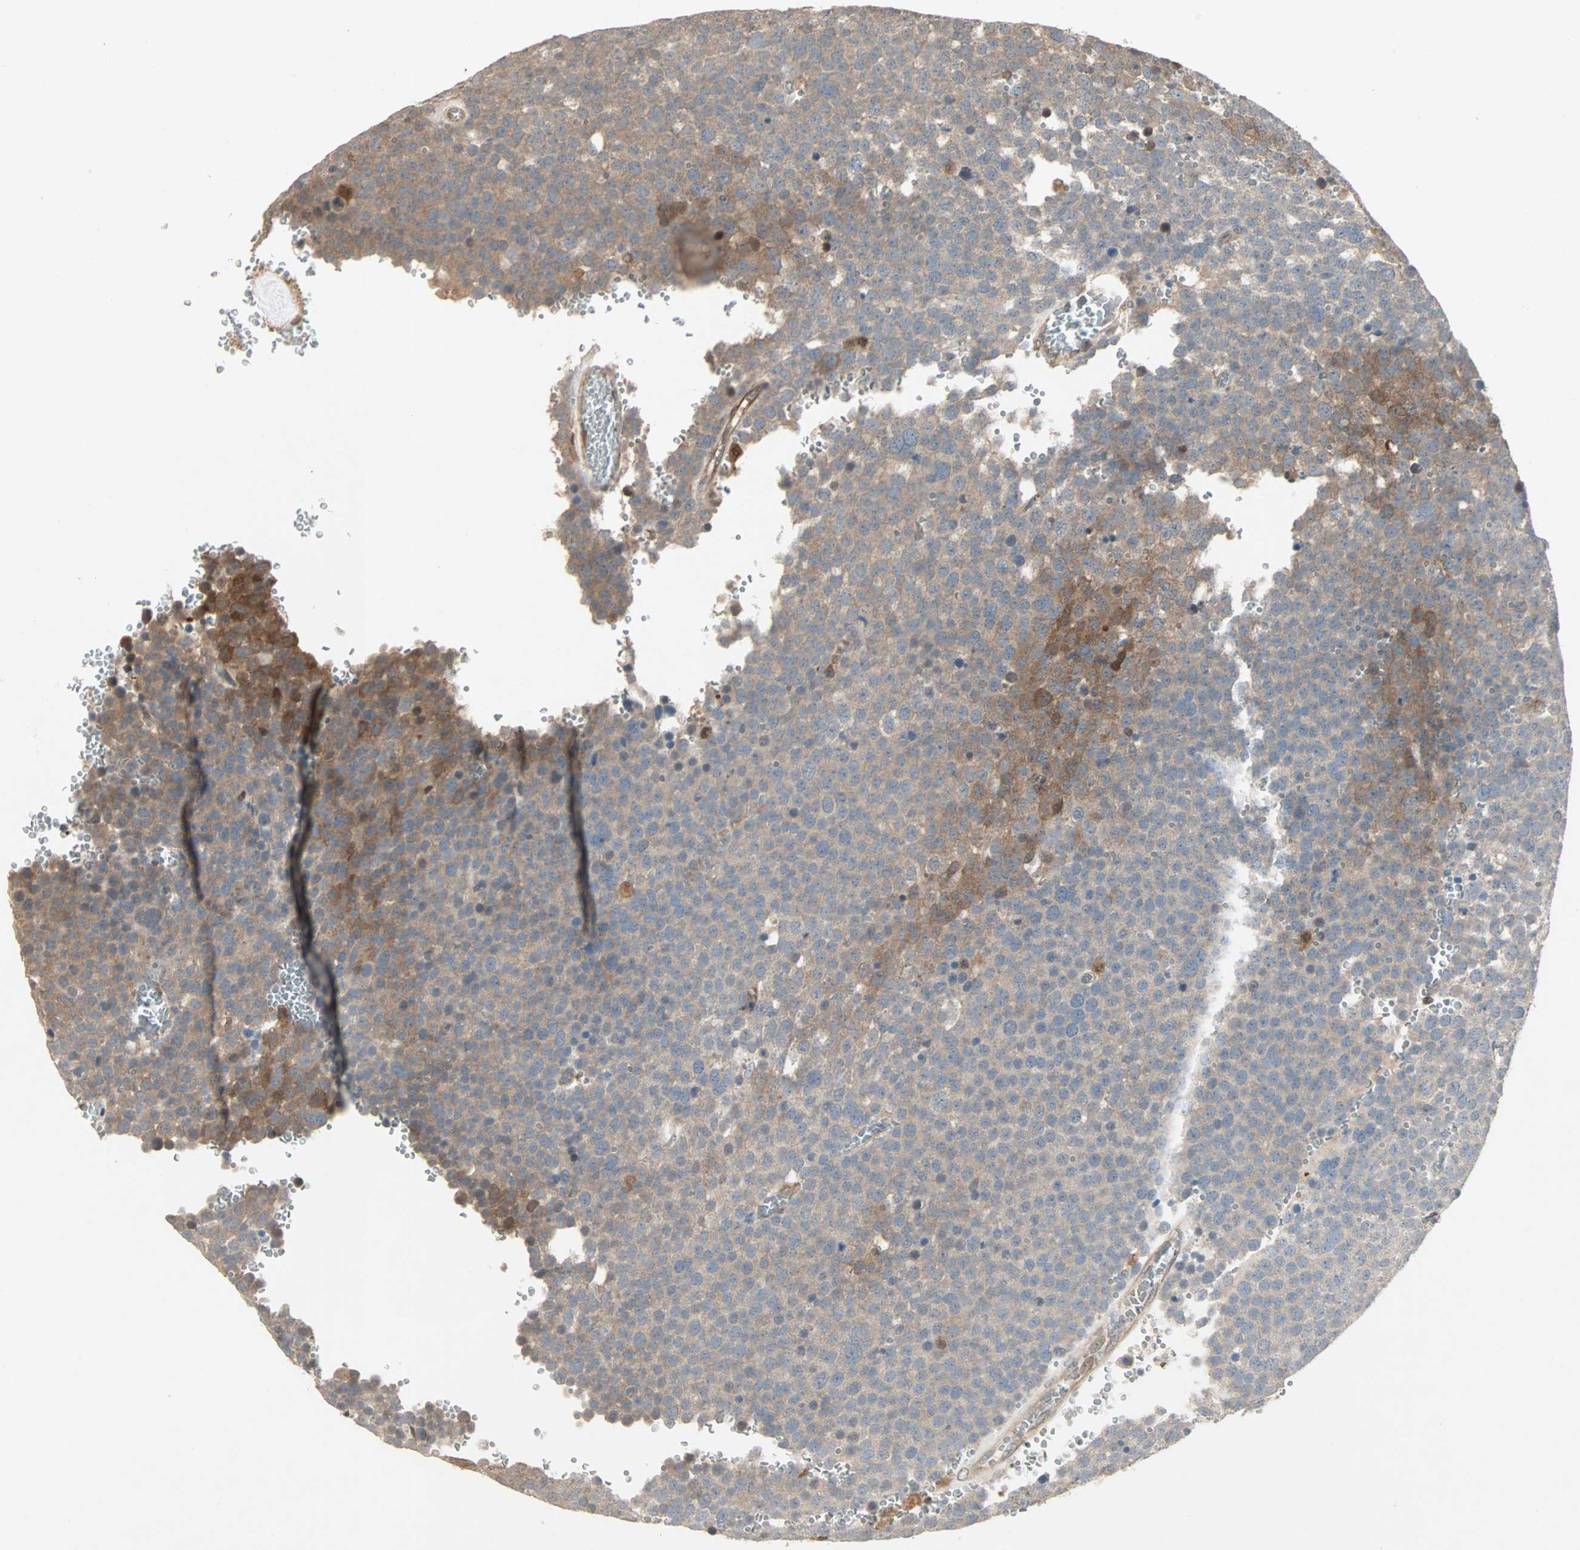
{"staining": {"intensity": "moderate", "quantity": ">75%", "location": "cytoplasmic/membranous"}, "tissue": "testis cancer", "cell_type": "Tumor cells", "image_type": "cancer", "snomed": [{"axis": "morphology", "description": "Seminoma, NOS"}, {"axis": "topography", "description": "Testis"}], "caption": "Protein expression analysis of human seminoma (testis) reveals moderate cytoplasmic/membranous positivity in about >75% of tumor cells.", "gene": "DRG2", "patient": {"sex": "male", "age": 71}}